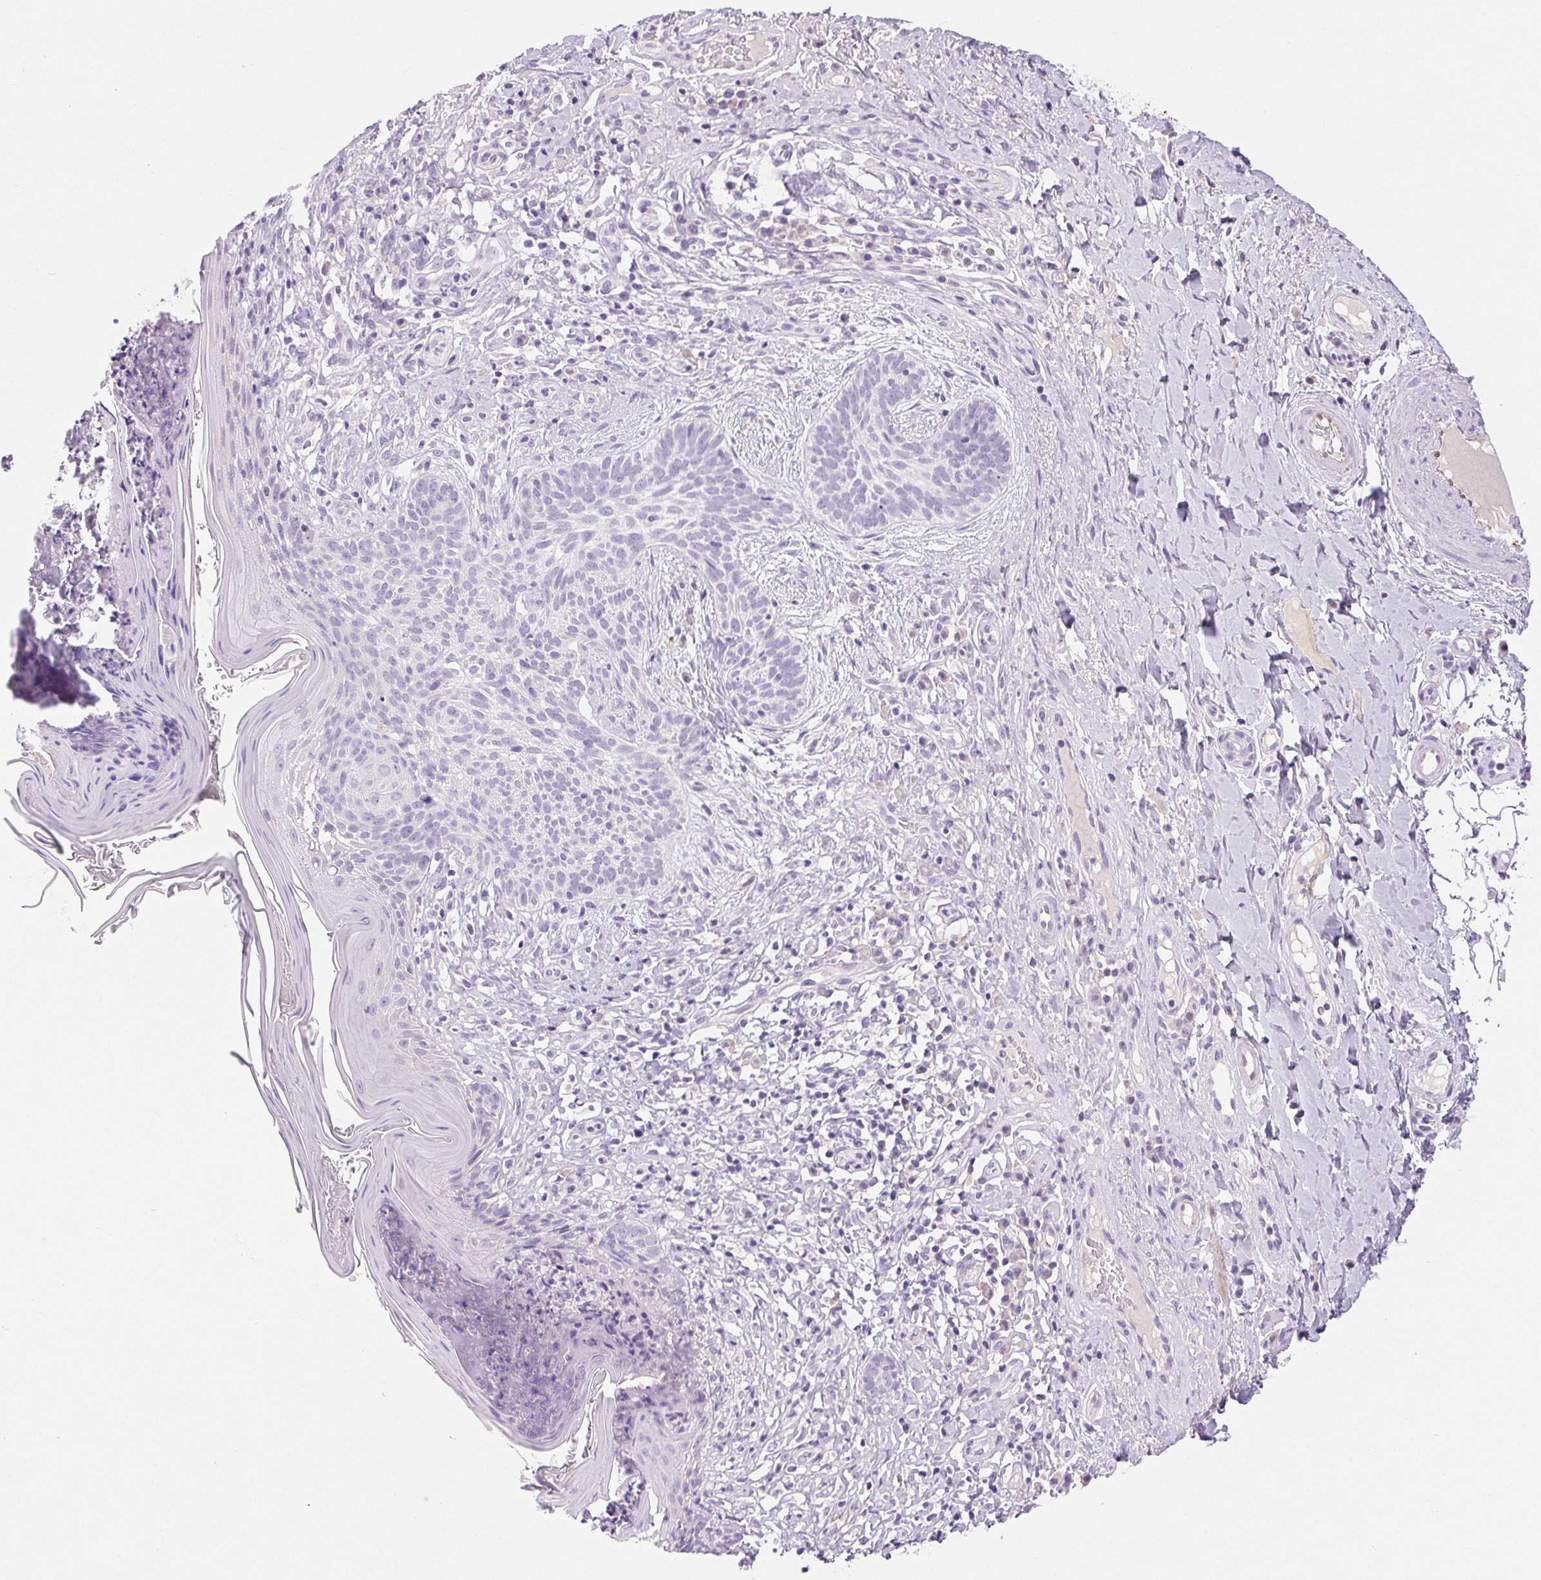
{"staining": {"intensity": "negative", "quantity": "none", "location": "none"}, "tissue": "skin cancer", "cell_type": "Tumor cells", "image_type": "cancer", "snomed": [{"axis": "morphology", "description": "Basal cell carcinoma"}, {"axis": "topography", "description": "Skin"}], "caption": "Photomicrograph shows no significant protein positivity in tumor cells of basal cell carcinoma (skin).", "gene": "ARHGAP11B", "patient": {"sex": "male", "age": 89}}